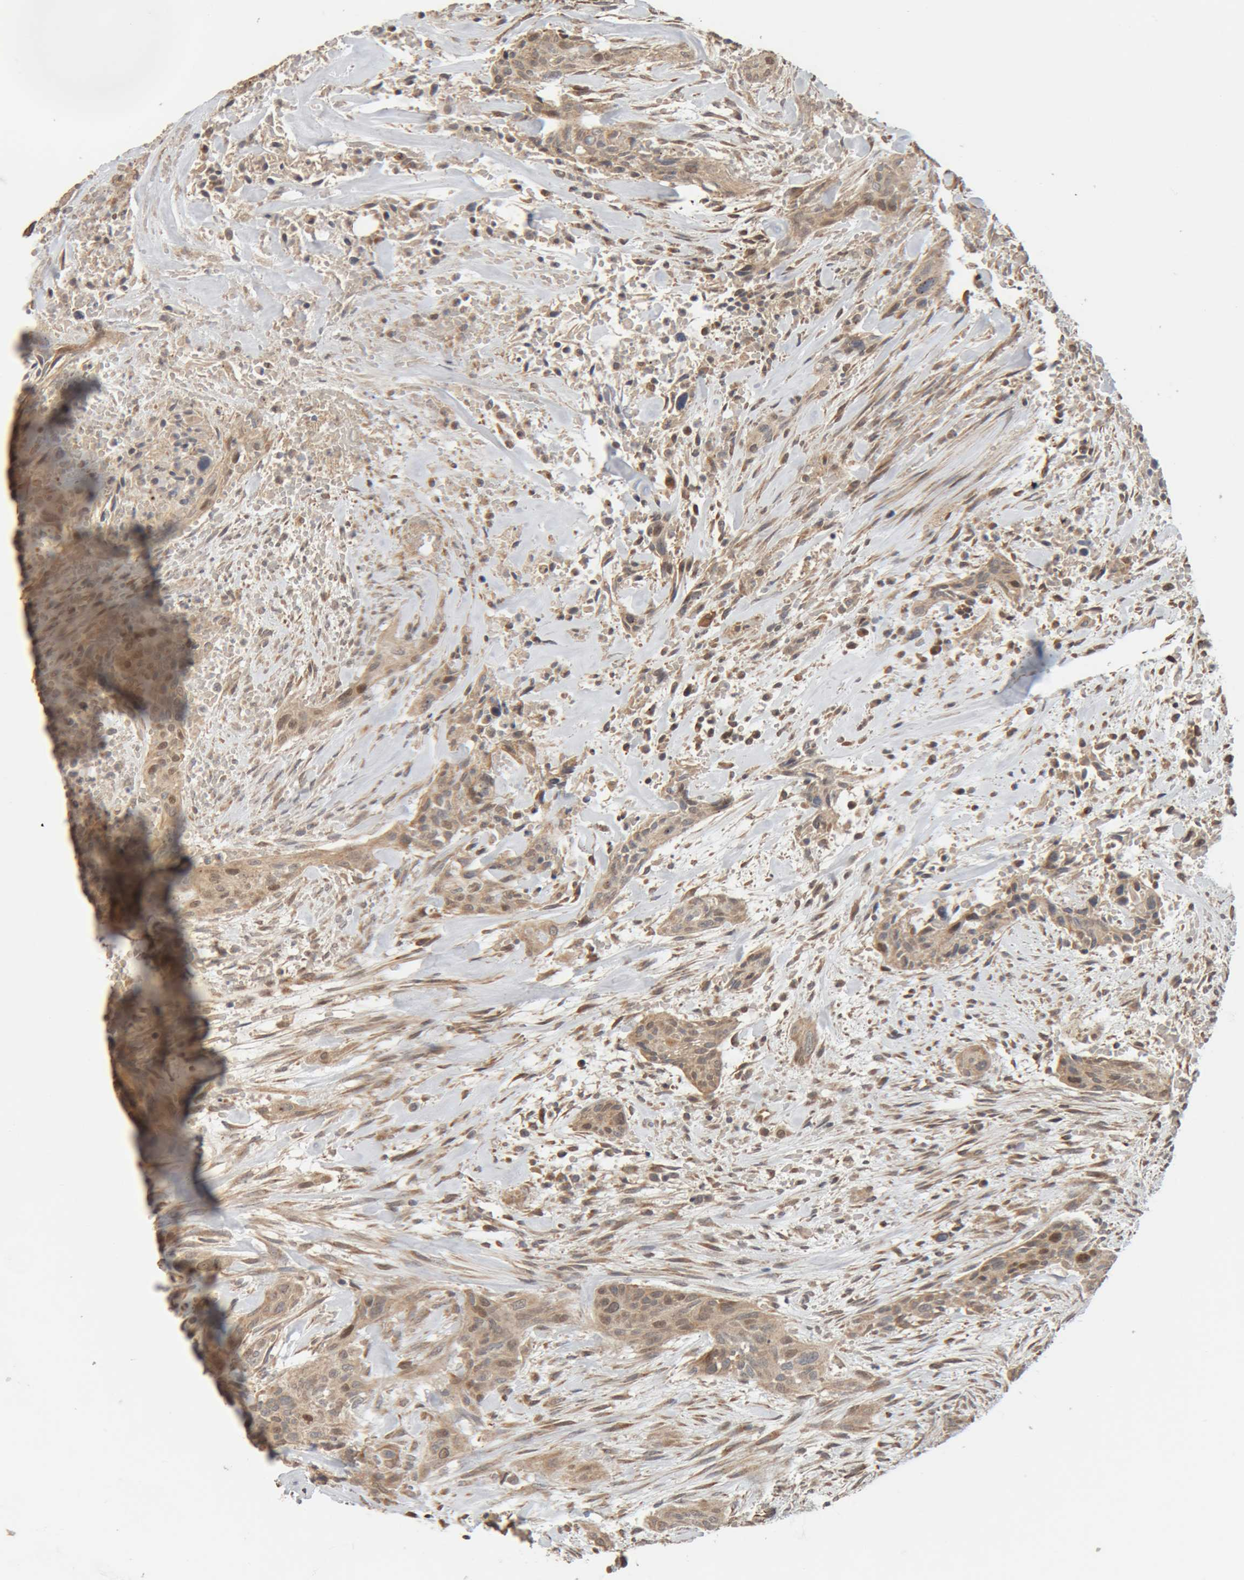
{"staining": {"intensity": "moderate", "quantity": "<25%", "location": "cytoplasmic/membranous,nuclear"}, "tissue": "urothelial cancer", "cell_type": "Tumor cells", "image_type": "cancer", "snomed": [{"axis": "morphology", "description": "Urothelial carcinoma, High grade"}, {"axis": "topography", "description": "Urinary bladder"}], "caption": "The photomicrograph shows staining of urothelial carcinoma (high-grade), revealing moderate cytoplasmic/membranous and nuclear protein positivity (brown color) within tumor cells.", "gene": "GINS4", "patient": {"sex": "male", "age": 35}}